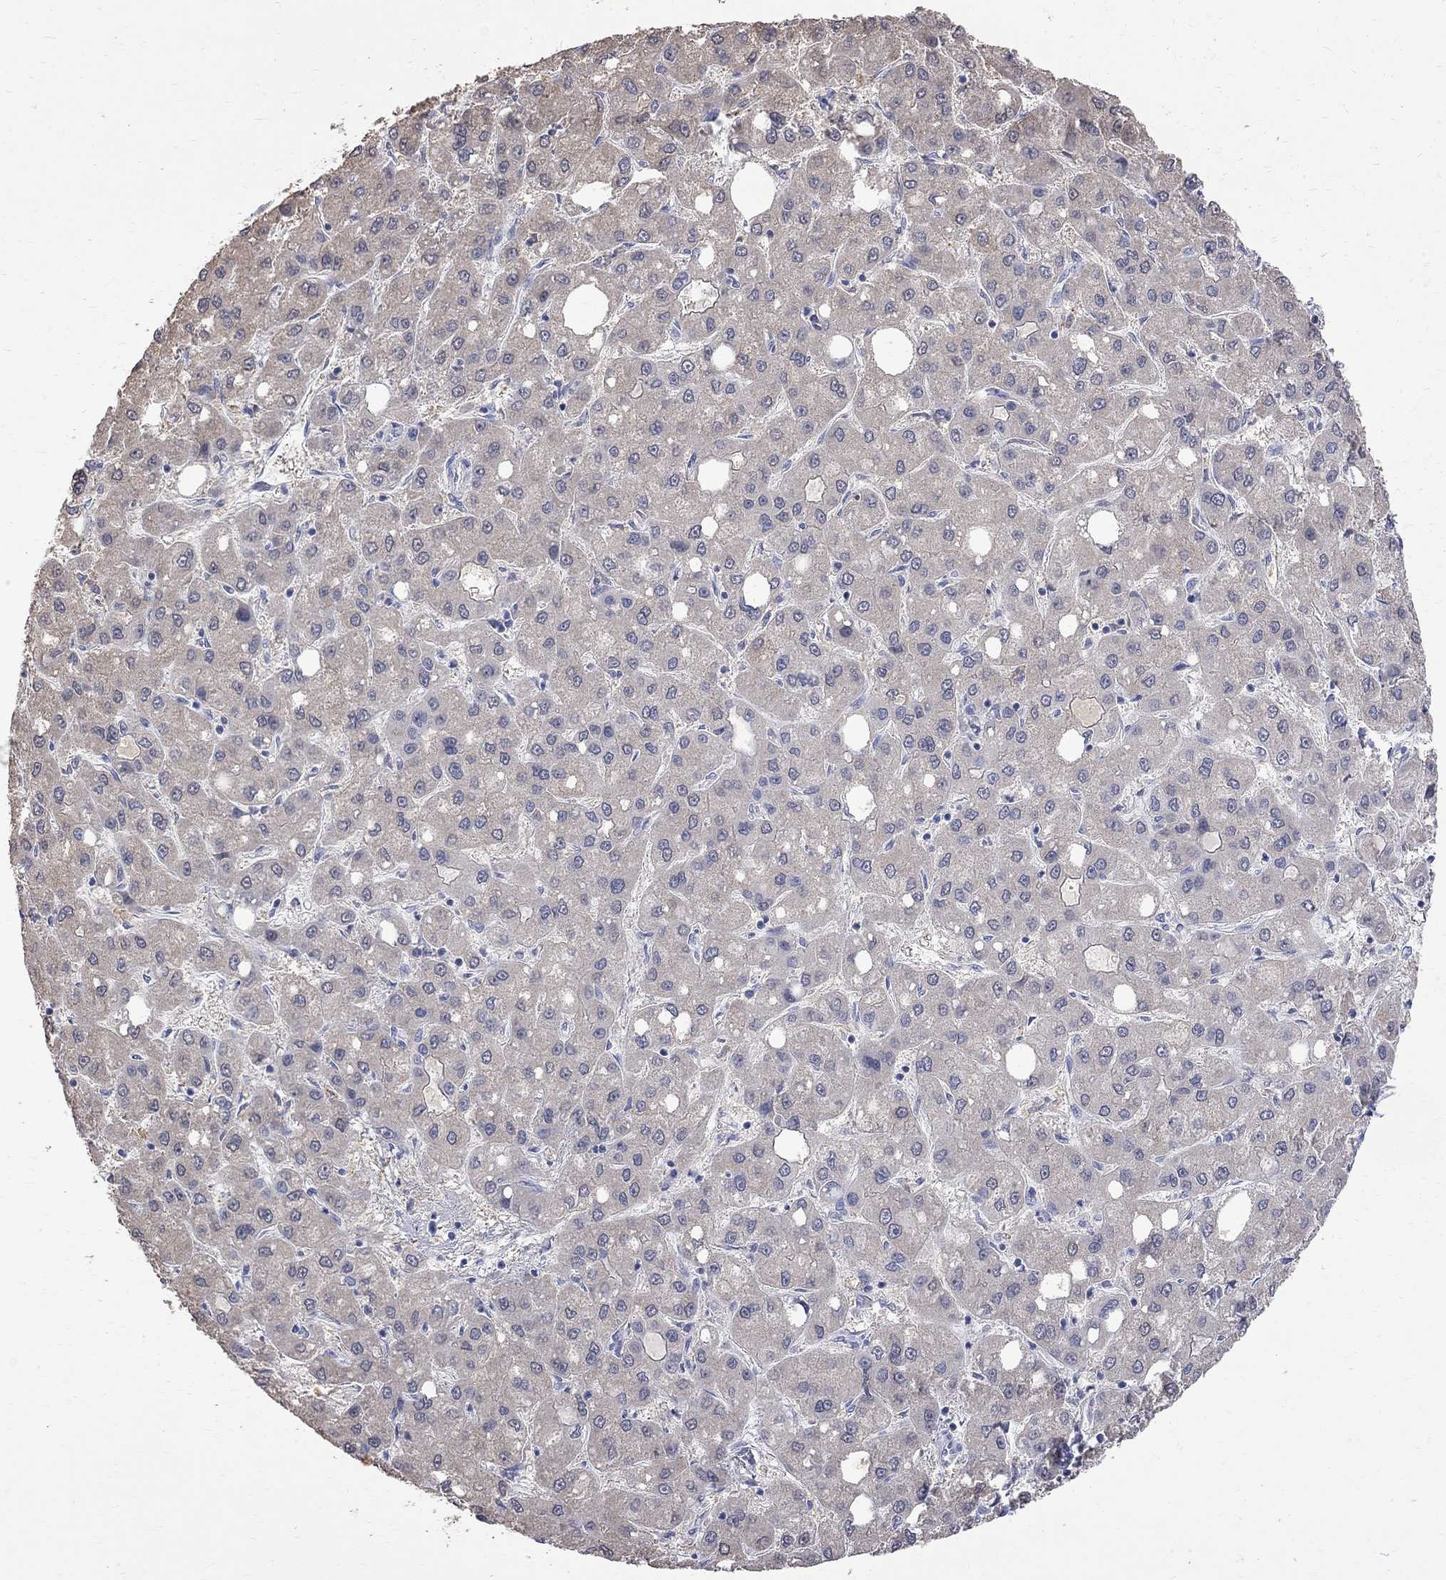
{"staining": {"intensity": "weak", "quantity": "<25%", "location": "cytoplasmic/membranous"}, "tissue": "liver cancer", "cell_type": "Tumor cells", "image_type": "cancer", "snomed": [{"axis": "morphology", "description": "Carcinoma, Hepatocellular, NOS"}, {"axis": "topography", "description": "Liver"}], "caption": "The immunohistochemistry histopathology image has no significant positivity in tumor cells of hepatocellular carcinoma (liver) tissue.", "gene": "CKAP2", "patient": {"sex": "male", "age": 73}}